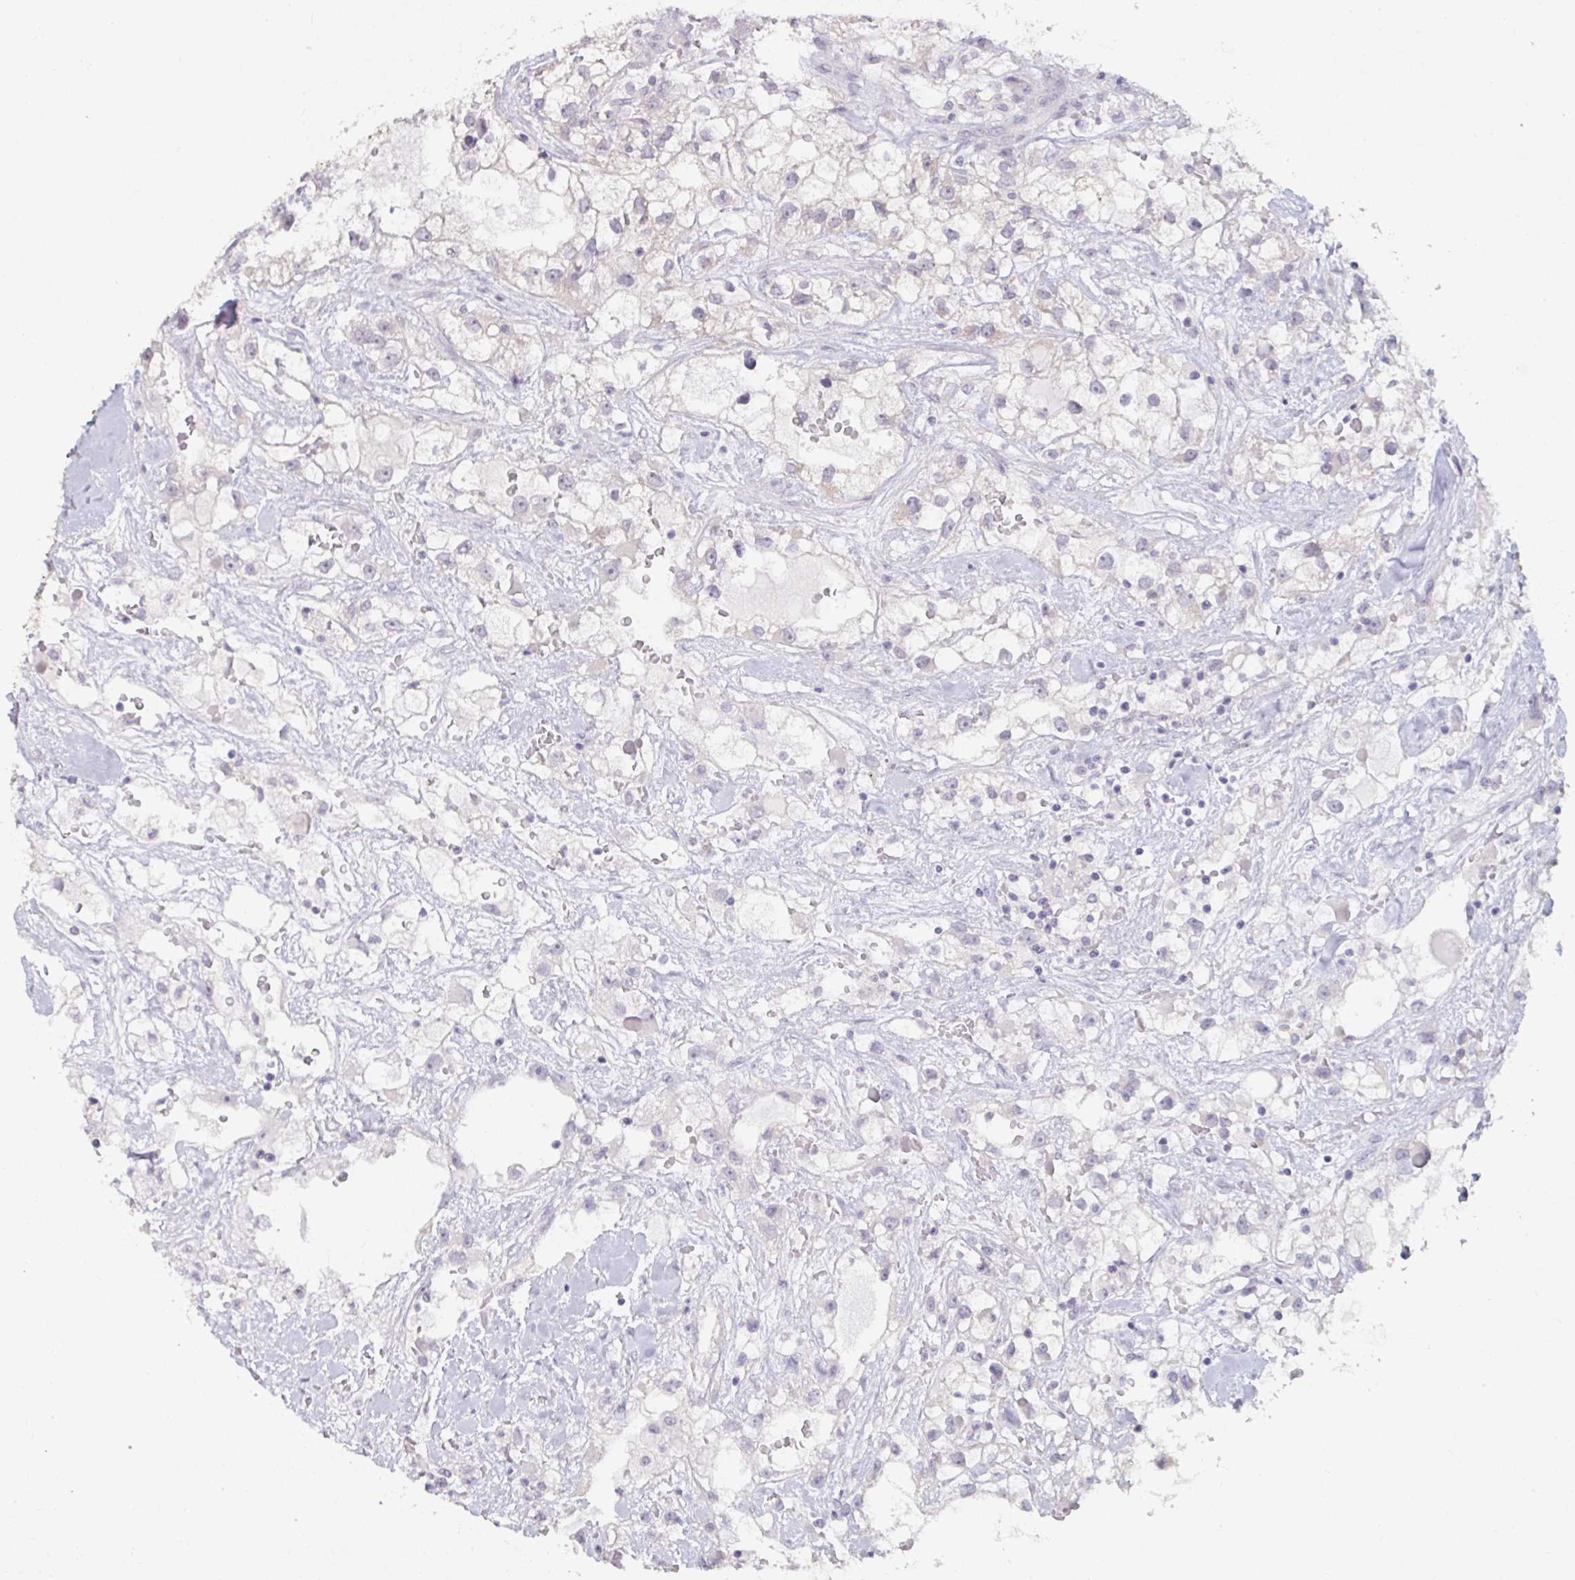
{"staining": {"intensity": "negative", "quantity": "none", "location": "none"}, "tissue": "renal cancer", "cell_type": "Tumor cells", "image_type": "cancer", "snomed": [{"axis": "morphology", "description": "Adenocarcinoma, NOS"}, {"axis": "topography", "description": "Kidney"}], "caption": "Renal cancer stained for a protein using immunohistochemistry (IHC) reveals no expression tumor cells.", "gene": "TBC1D4", "patient": {"sex": "male", "age": 59}}